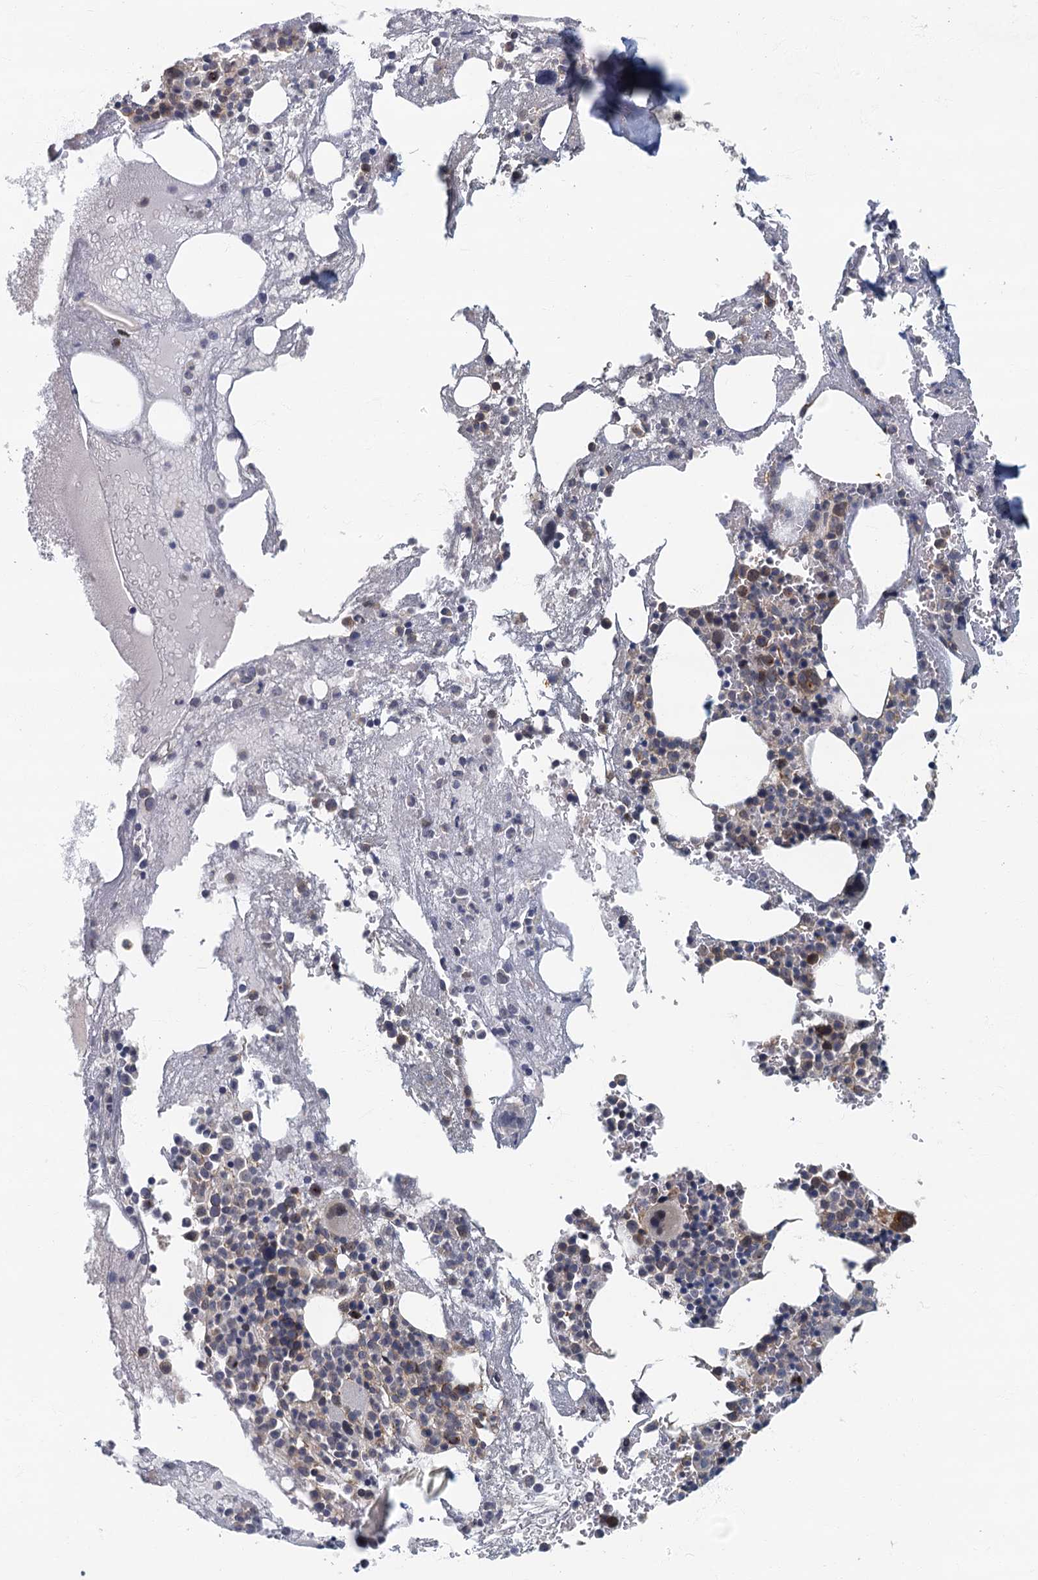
{"staining": {"intensity": "weak", "quantity": "<25%", "location": "cytoplasmic/membranous"}, "tissue": "bone marrow", "cell_type": "Hematopoietic cells", "image_type": "normal", "snomed": [{"axis": "morphology", "description": "Normal tissue, NOS"}, {"axis": "topography", "description": "Bone marrow"}], "caption": "DAB (3,3'-diaminobenzidine) immunohistochemical staining of normal bone marrow demonstrates no significant expression in hematopoietic cells.", "gene": "CKAP2L", "patient": {"sex": "male", "age": 61}}